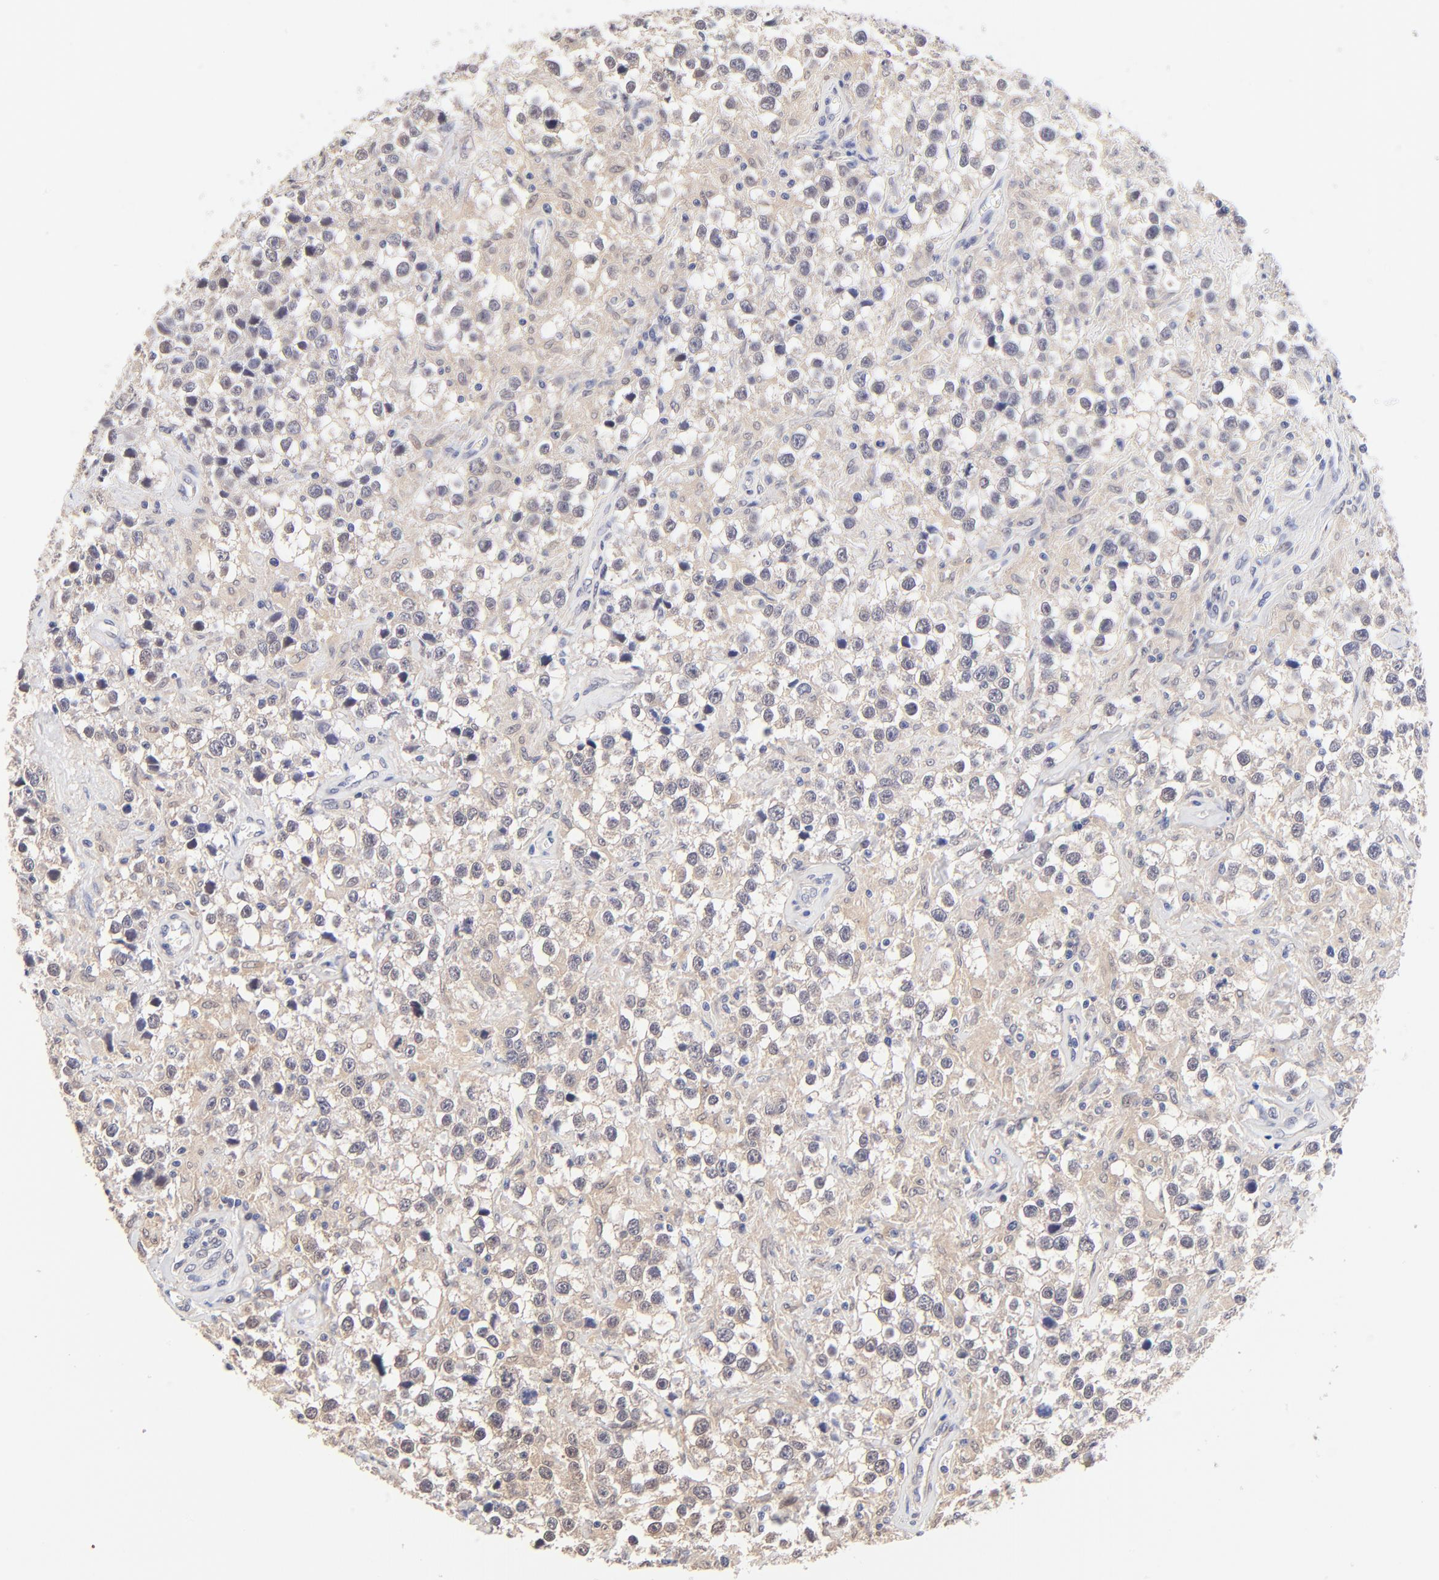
{"staining": {"intensity": "weak", "quantity": ">75%", "location": "cytoplasmic/membranous"}, "tissue": "testis cancer", "cell_type": "Tumor cells", "image_type": "cancer", "snomed": [{"axis": "morphology", "description": "Seminoma, NOS"}, {"axis": "topography", "description": "Testis"}], "caption": "Approximately >75% of tumor cells in testis seminoma display weak cytoplasmic/membranous protein staining as visualized by brown immunohistochemical staining.", "gene": "TXNL1", "patient": {"sex": "male", "age": 43}}